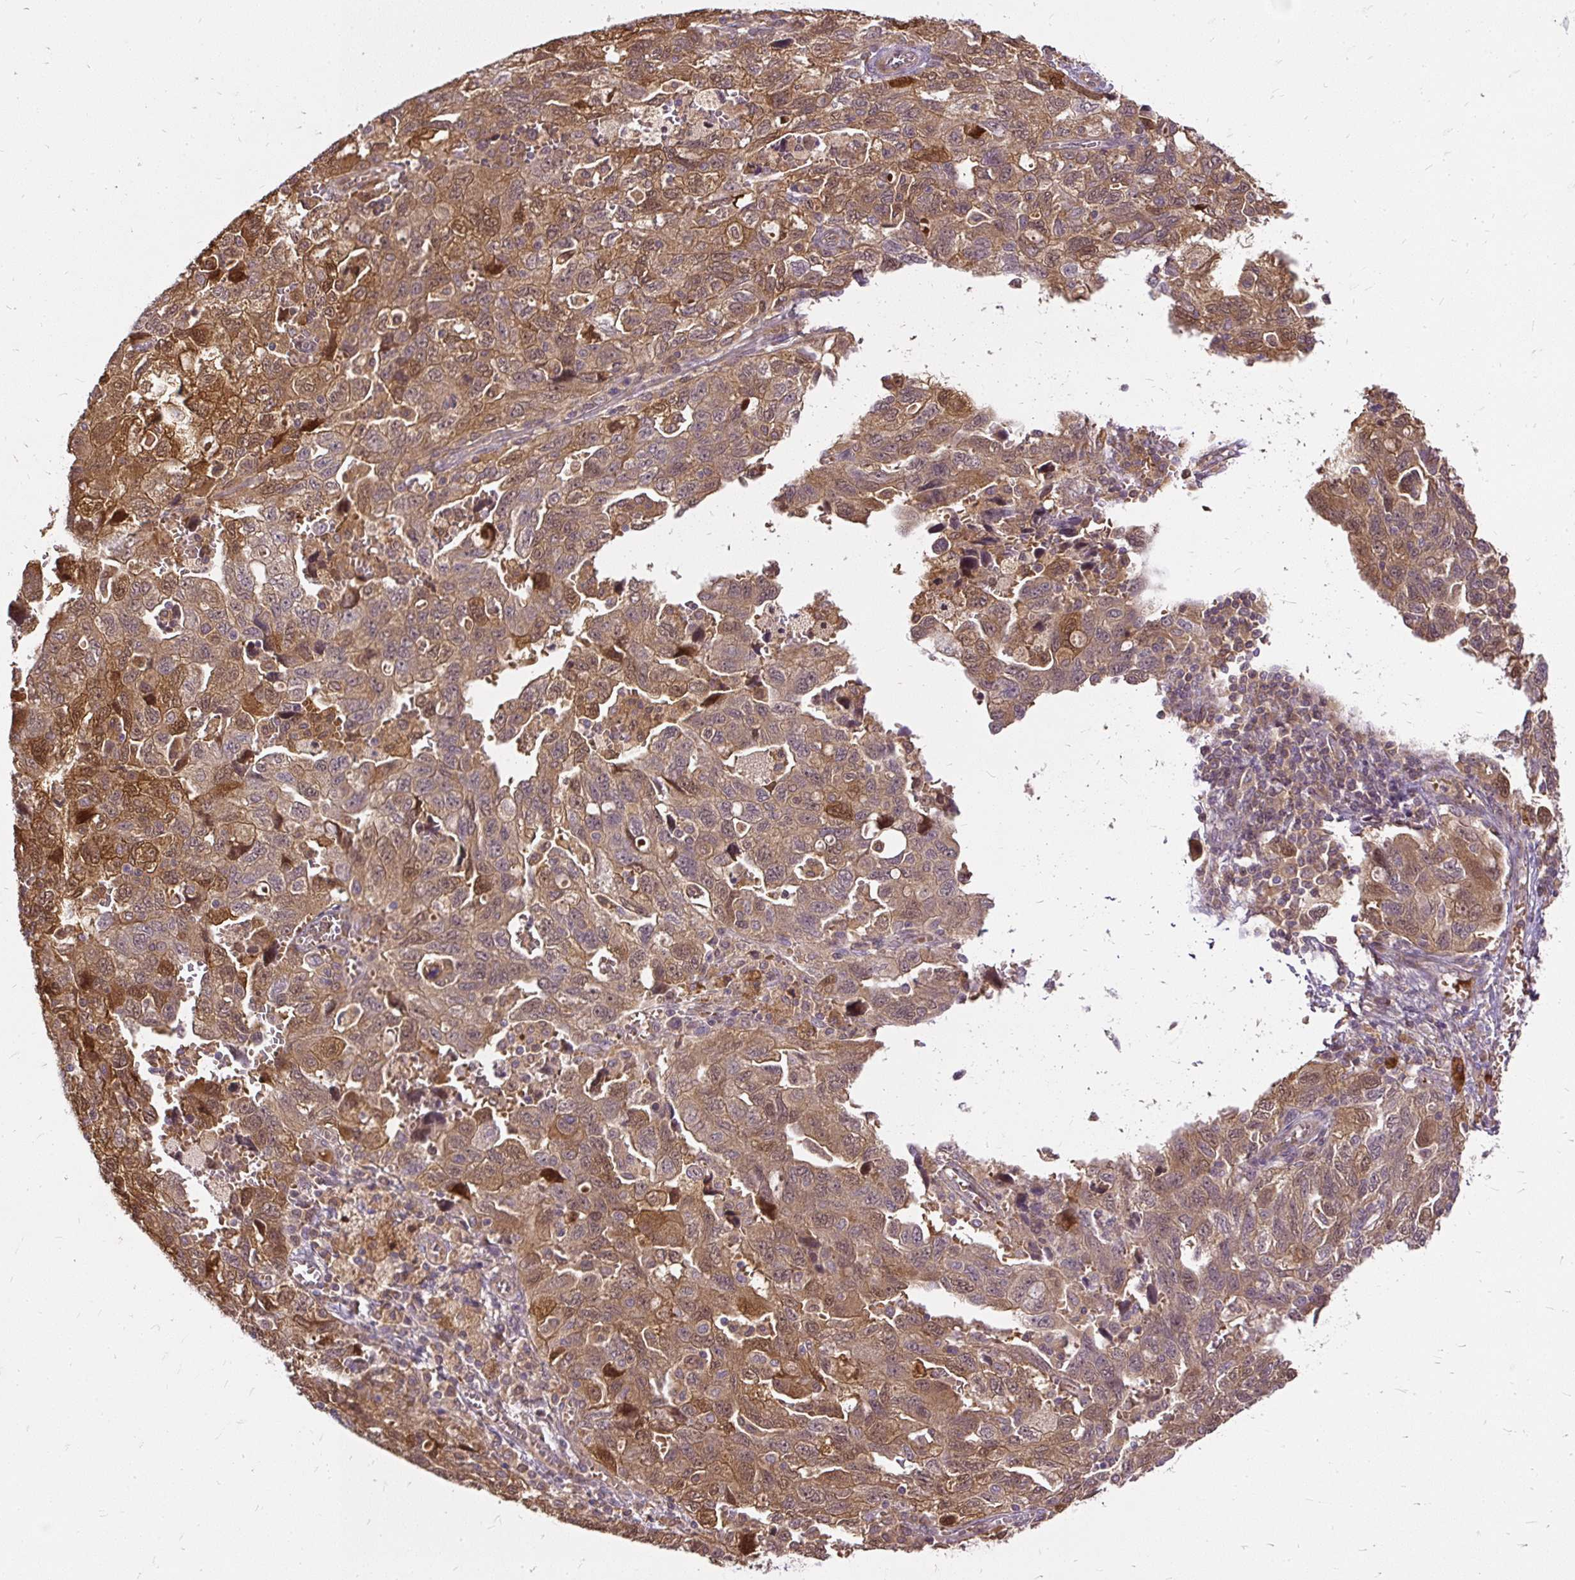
{"staining": {"intensity": "moderate", "quantity": ">75%", "location": "cytoplasmic/membranous"}, "tissue": "ovarian cancer", "cell_type": "Tumor cells", "image_type": "cancer", "snomed": [{"axis": "morphology", "description": "Carcinoma, NOS"}, {"axis": "morphology", "description": "Cystadenocarcinoma, serous, NOS"}, {"axis": "topography", "description": "Ovary"}], "caption": "IHC (DAB (3,3'-diaminobenzidine)) staining of carcinoma (ovarian) shows moderate cytoplasmic/membranous protein positivity in about >75% of tumor cells.", "gene": "AP5S1", "patient": {"sex": "female", "age": 69}}